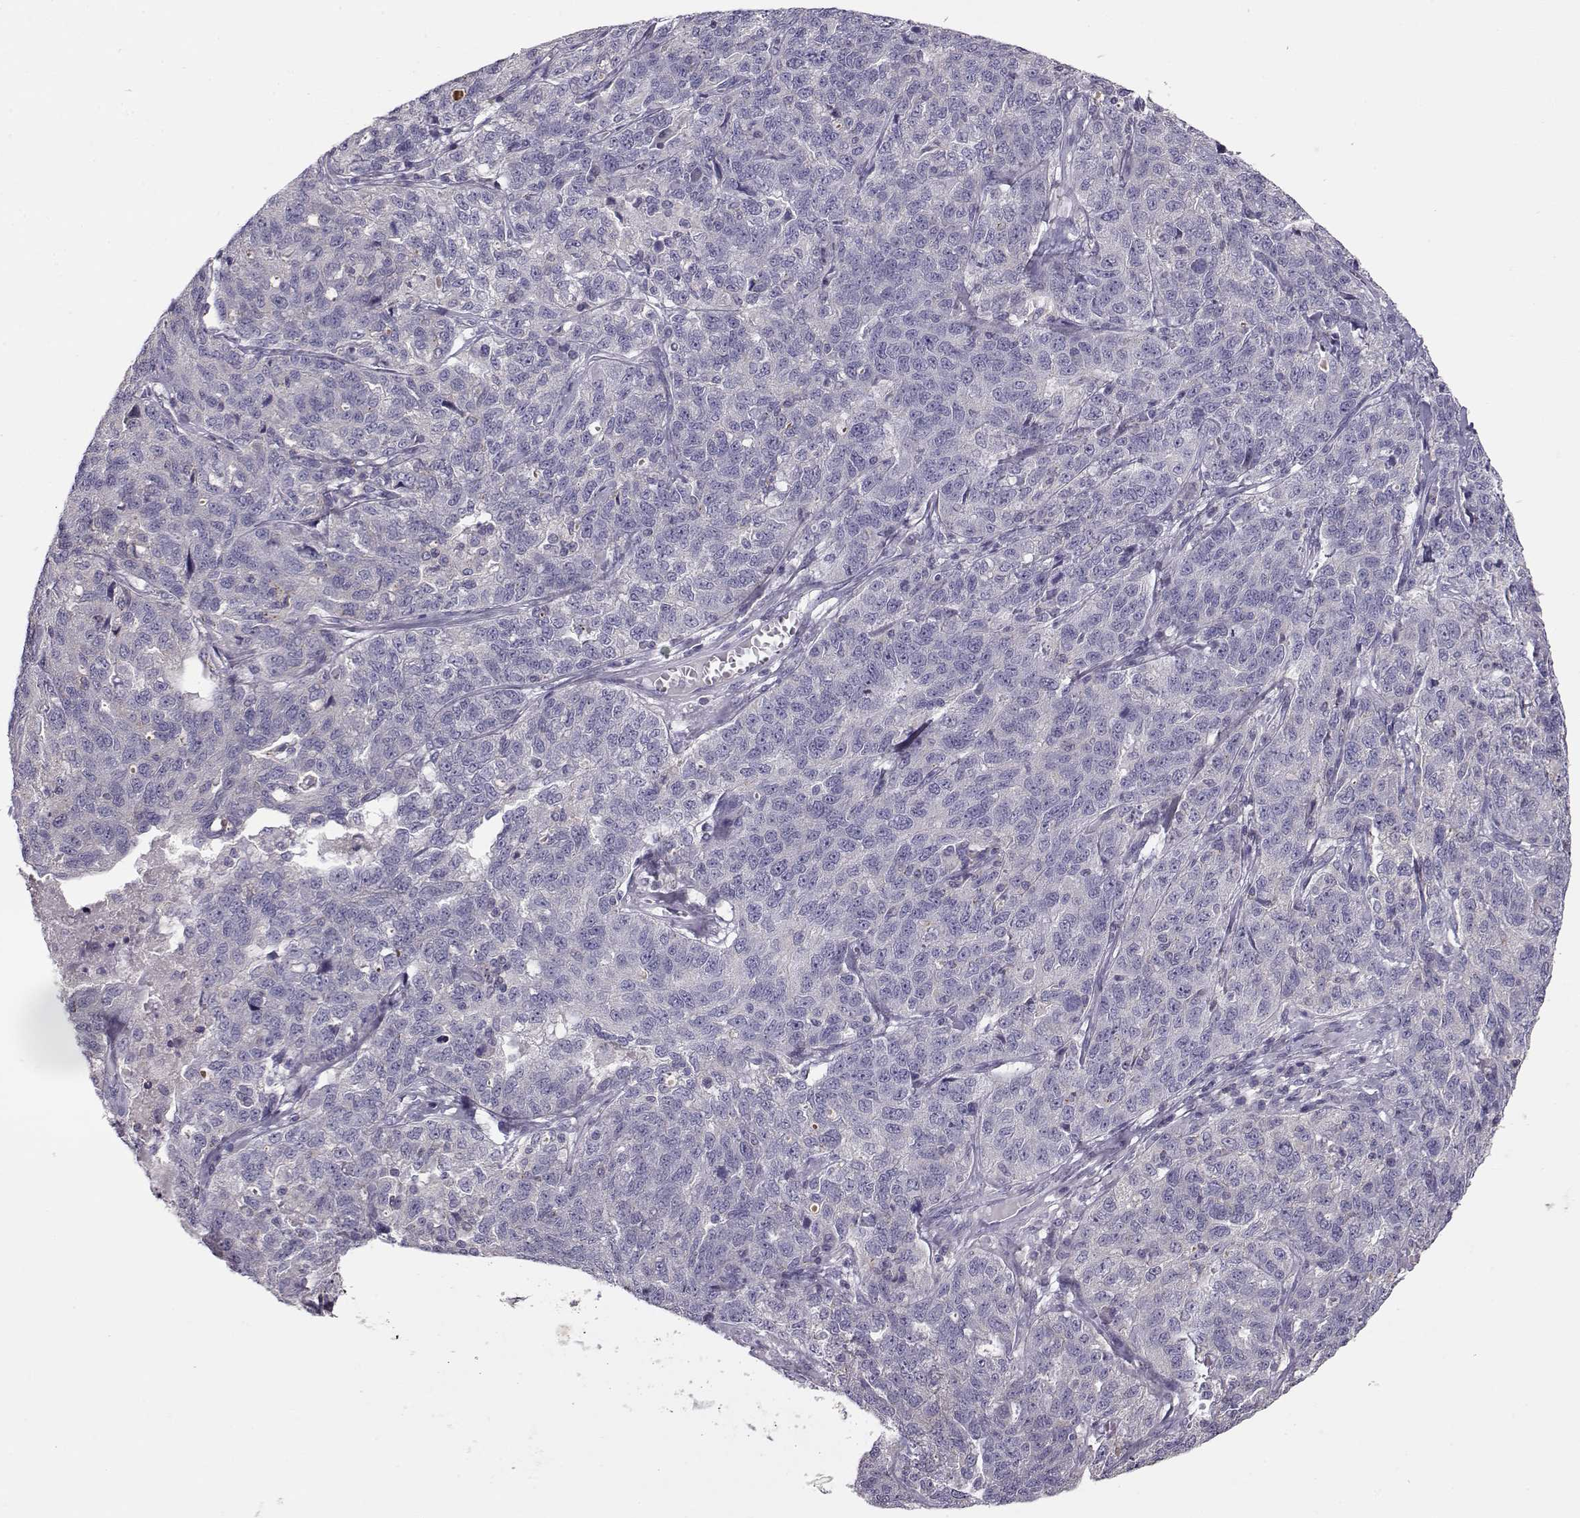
{"staining": {"intensity": "negative", "quantity": "none", "location": "none"}, "tissue": "ovarian cancer", "cell_type": "Tumor cells", "image_type": "cancer", "snomed": [{"axis": "morphology", "description": "Cystadenocarcinoma, serous, NOS"}, {"axis": "topography", "description": "Ovary"}], "caption": "DAB immunohistochemical staining of human ovarian serous cystadenocarcinoma displays no significant positivity in tumor cells. Nuclei are stained in blue.", "gene": "GRK1", "patient": {"sex": "female", "age": 71}}